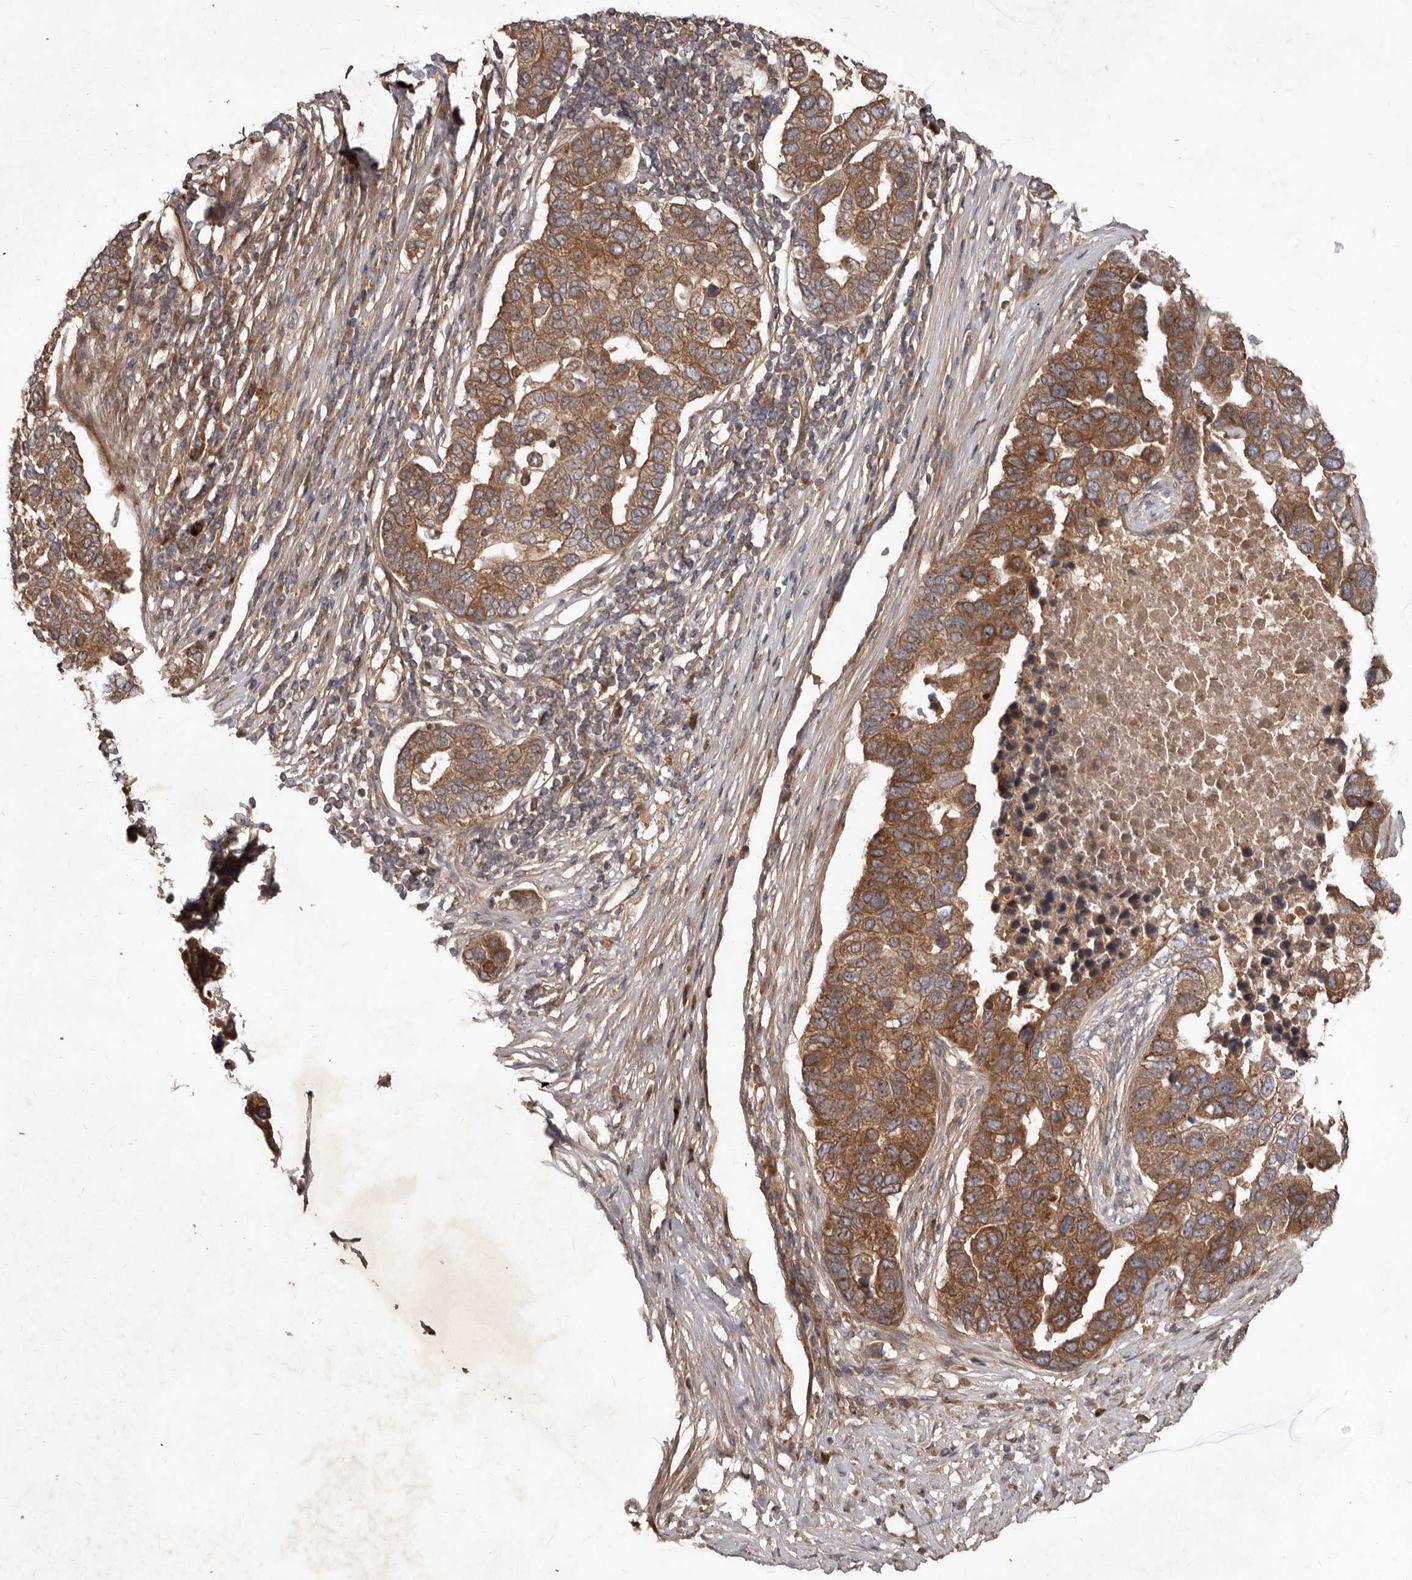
{"staining": {"intensity": "moderate", "quantity": ">75%", "location": "cytoplasmic/membranous"}, "tissue": "pancreatic cancer", "cell_type": "Tumor cells", "image_type": "cancer", "snomed": [{"axis": "morphology", "description": "Adenocarcinoma, NOS"}, {"axis": "topography", "description": "Pancreas"}], "caption": "Protein staining demonstrates moderate cytoplasmic/membranous positivity in approximately >75% of tumor cells in pancreatic cancer (adenocarcinoma).", "gene": "STK36", "patient": {"sex": "female", "age": 61}}